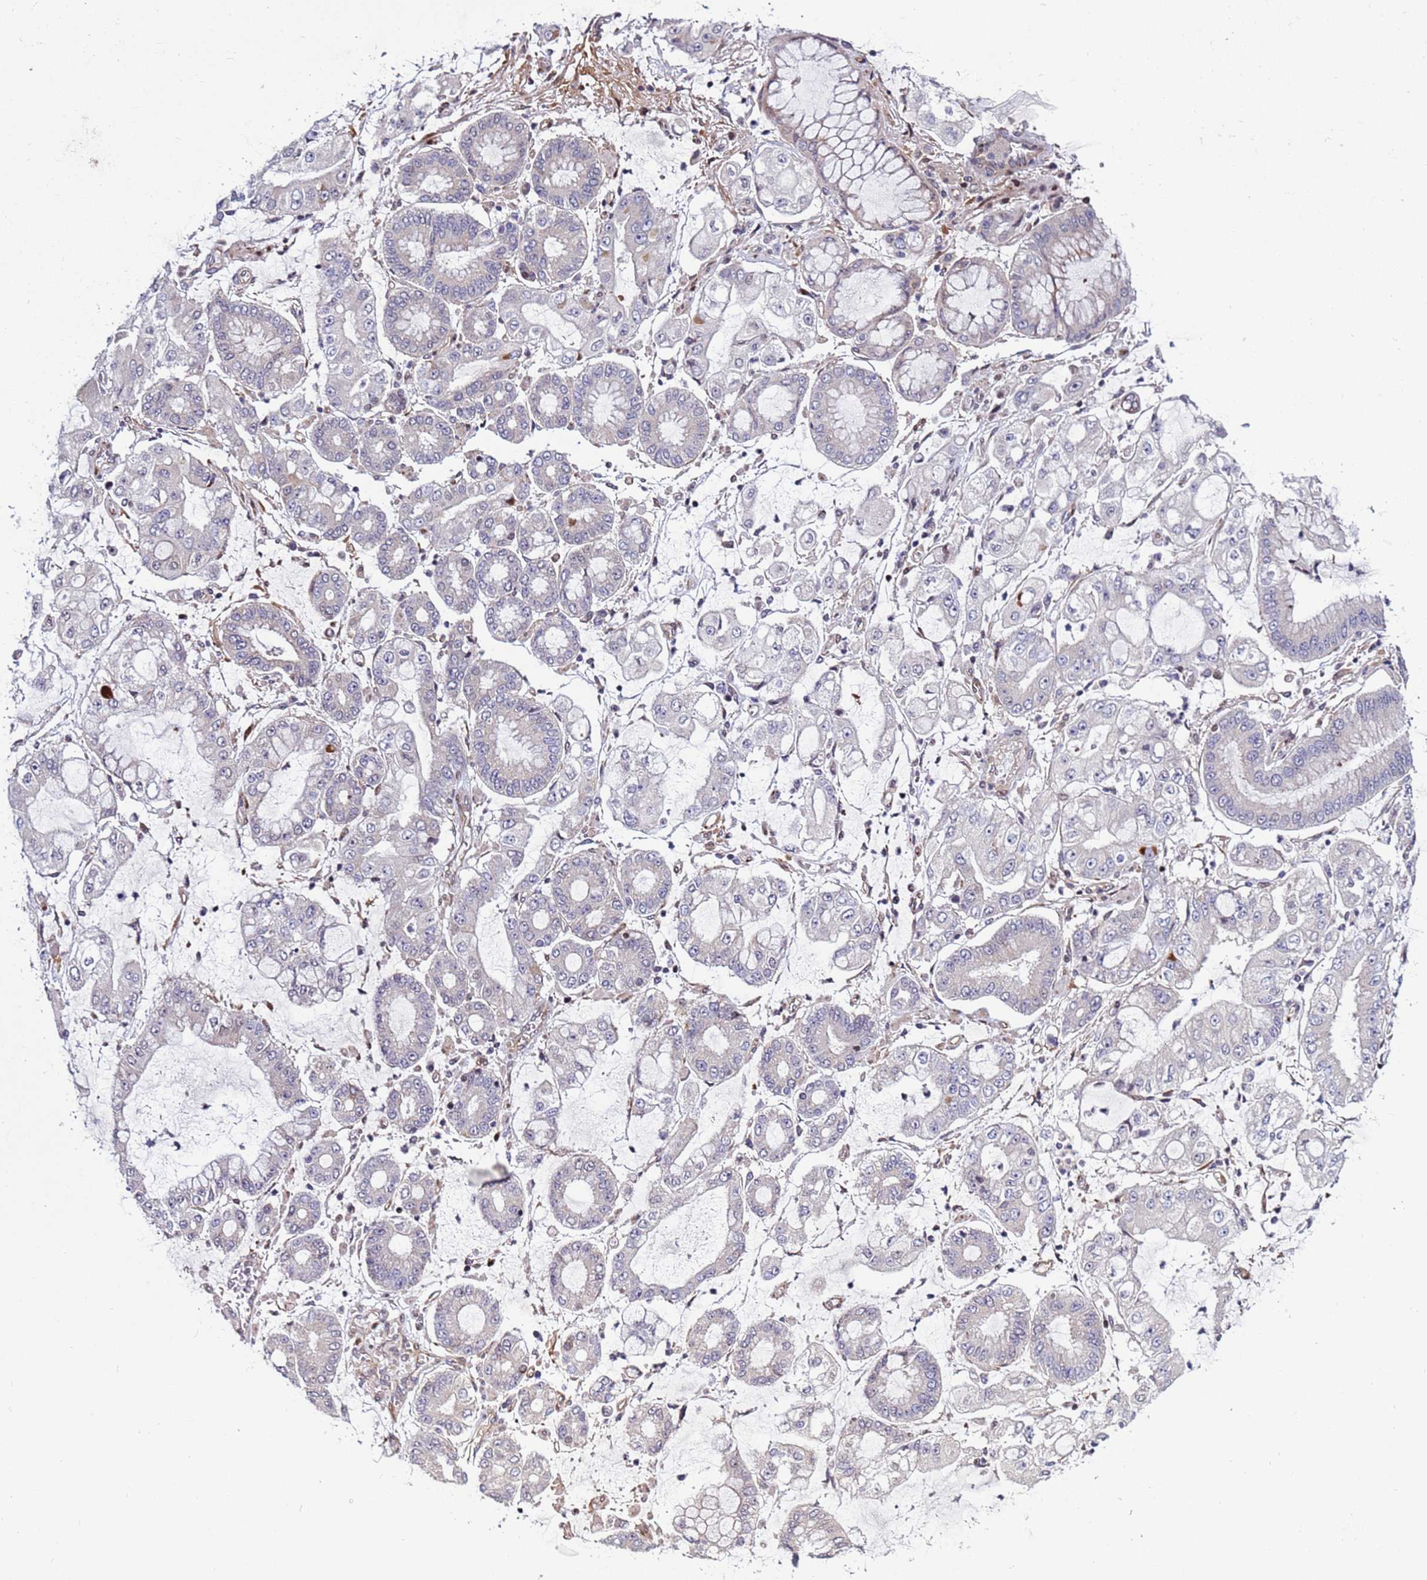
{"staining": {"intensity": "negative", "quantity": "none", "location": "none"}, "tissue": "stomach cancer", "cell_type": "Tumor cells", "image_type": "cancer", "snomed": [{"axis": "morphology", "description": "Adenocarcinoma, NOS"}, {"axis": "topography", "description": "Stomach"}], "caption": "High power microscopy micrograph of an immunohistochemistry (IHC) histopathology image of stomach adenocarcinoma, revealing no significant positivity in tumor cells. (DAB (3,3'-diaminobenzidine) immunohistochemistry (IHC) with hematoxylin counter stain).", "gene": "WBP11", "patient": {"sex": "male", "age": 76}}